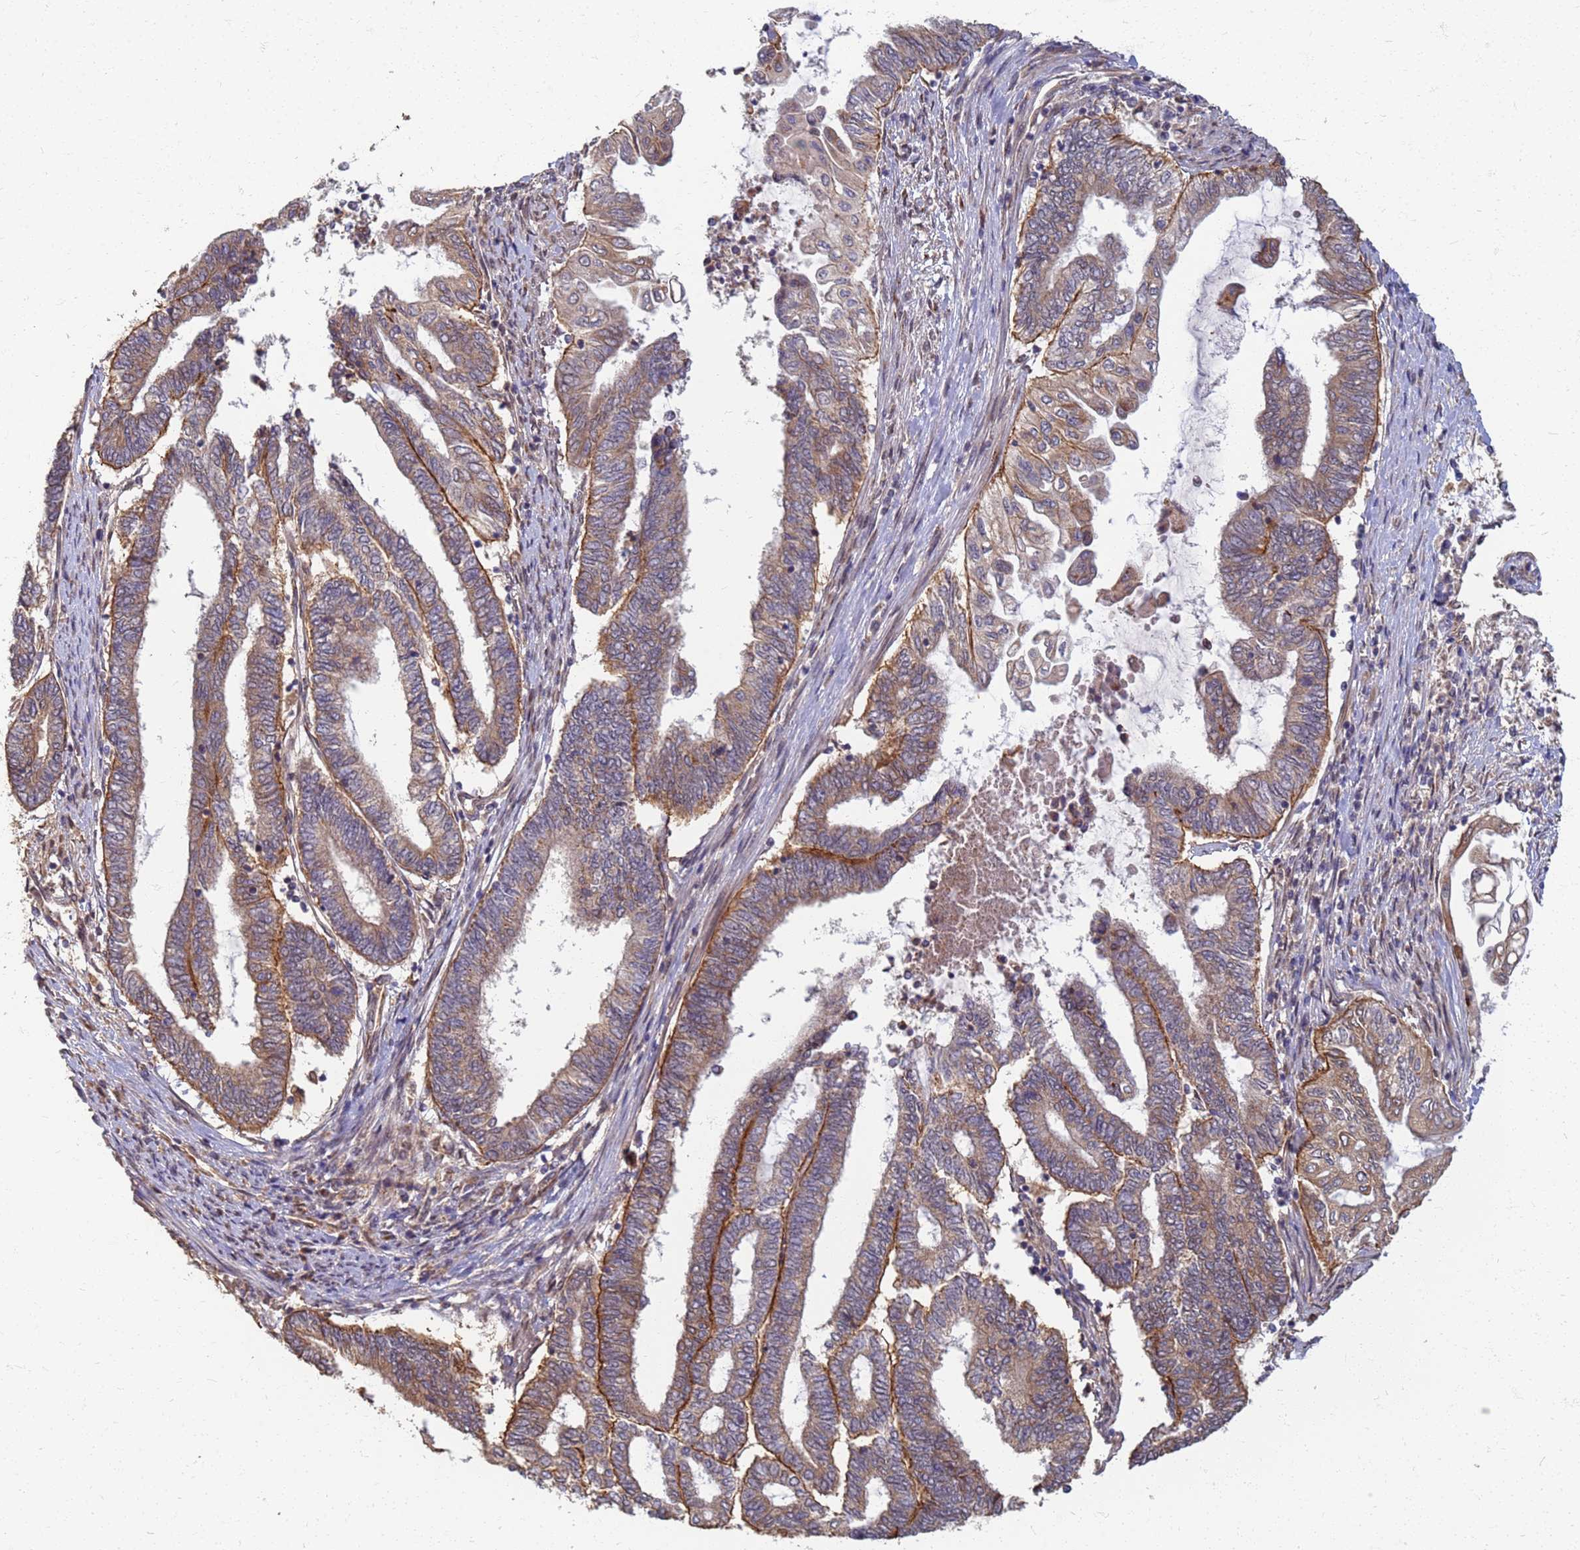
{"staining": {"intensity": "moderate", "quantity": ">75%", "location": "cytoplasmic/membranous"}, "tissue": "endometrial cancer", "cell_type": "Tumor cells", "image_type": "cancer", "snomed": [{"axis": "morphology", "description": "Adenocarcinoma, NOS"}, {"axis": "topography", "description": "Uterus"}, {"axis": "topography", "description": "Endometrium"}], "caption": "Endometrial cancer (adenocarcinoma) tissue shows moderate cytoplasmic/membranous expression in about >75% of tumor cells, visualized by immunohistochemistry.", "gene": "ITGB4", "patient": {"sex": "female", "age": 70}}